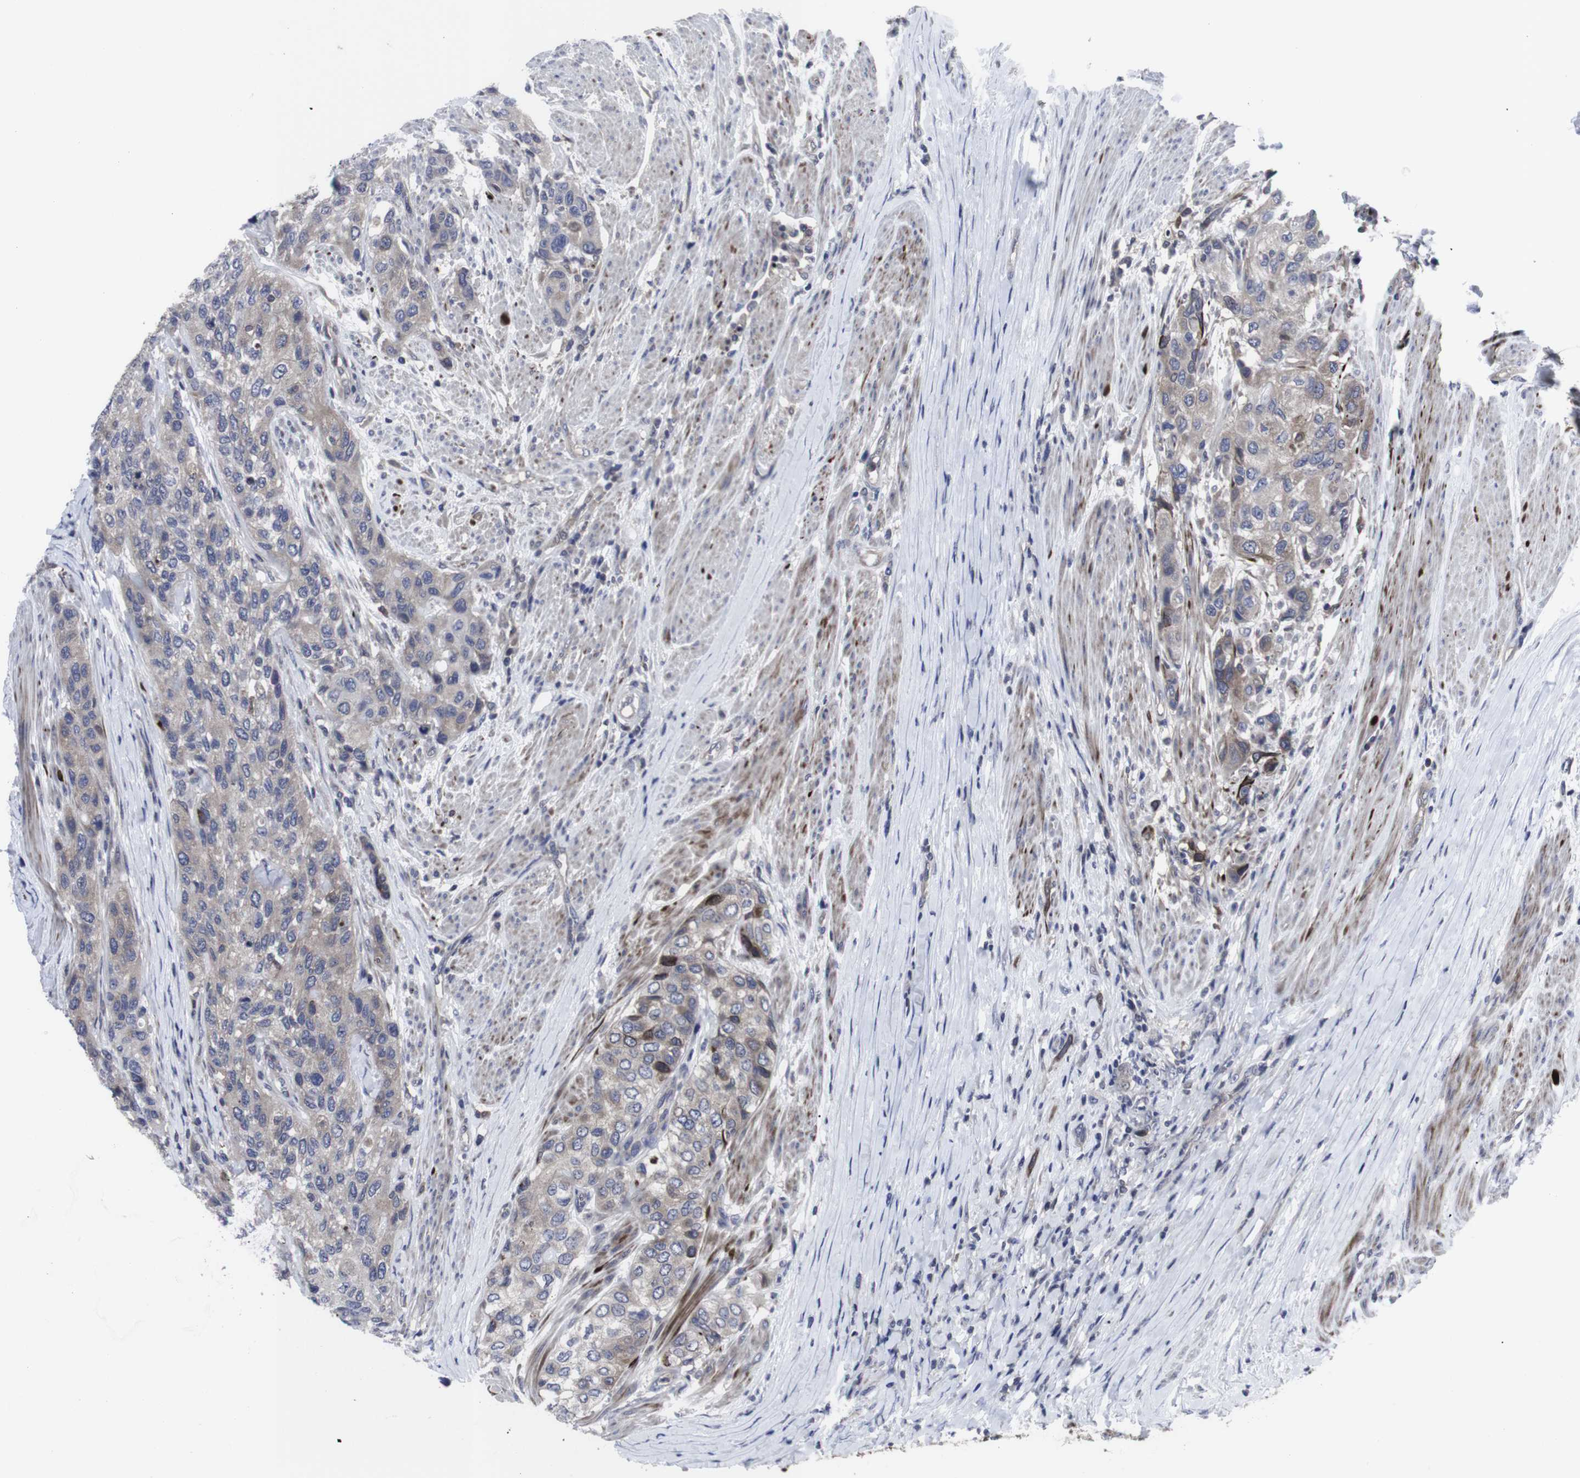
{"staining": {"intensity": "moderate", "quantity": "<25%", "location": "cytoplasmic/membranous"}, "tissue": "urothelial cancer", "cell_type": "Tumor cells", "image_type": "cancer", "snomed": [{"axis": "morphology", "description": "Urothelial carcinoma, High grade"}, {"axis": "topography", "description": "Urinary bladder"}], "caption": "Immunohistochemical staining of high-grade urothelial carcinoma demonstrates low levels of moderate cytoplasmic/membranous protein positivity in about <25% of tumor cells.", "gene": "HPRT1", "patient": {"sex": "female", "age": 56}}